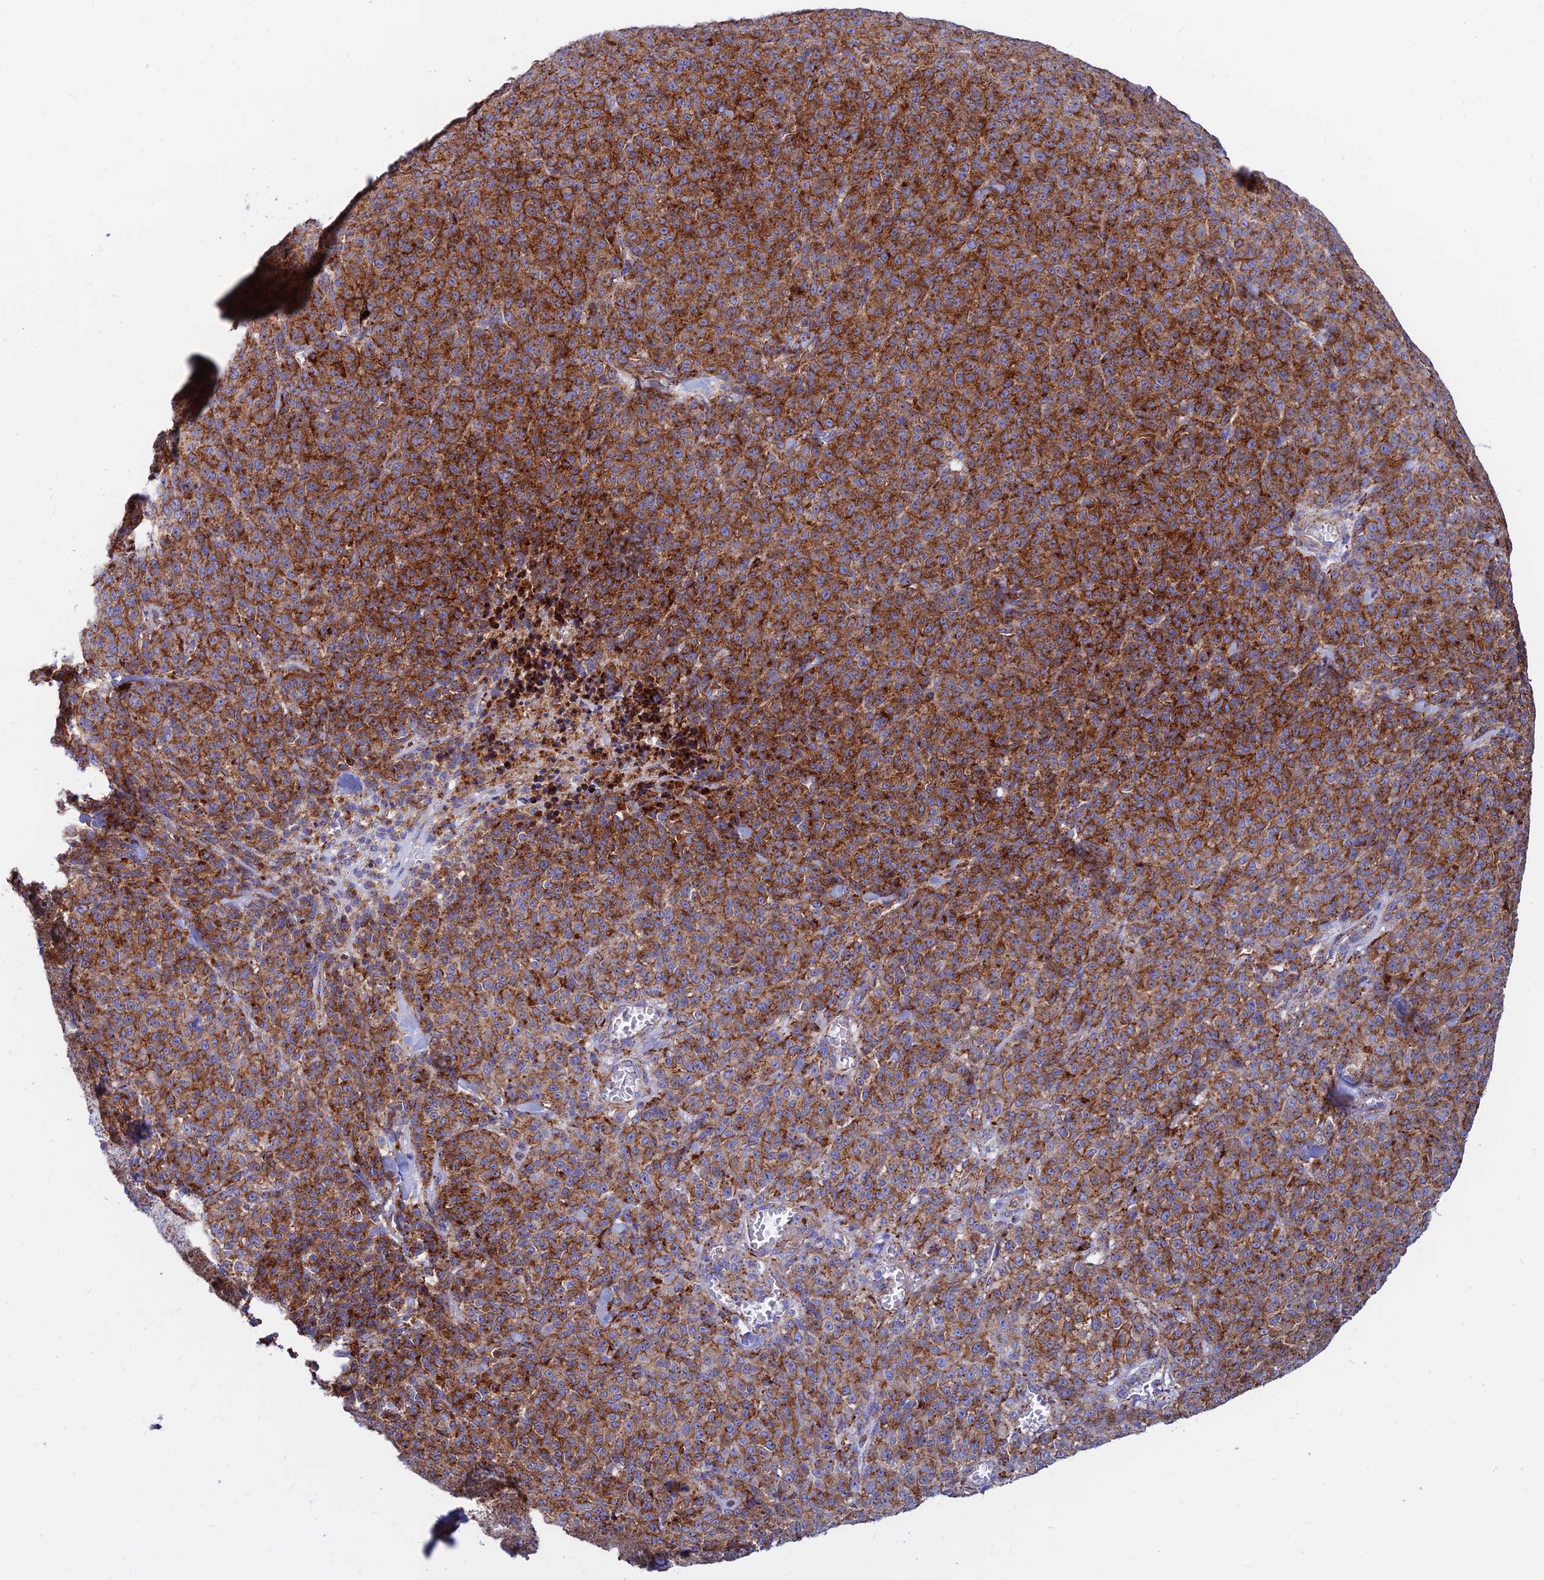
{"staining": {"intensity": "strong", "quantity": ">75%", "location": "cytoplasmic/membranous"}, "tissue": "melanoma", "cell_type": "Tumor cells", "image_type": "cancer", "snomed": [{"axis": "morphology", "description": "Normal tissue, NOS"}, {"axis": "morphology", "description": "Malignant melanoma, NOS"}, {"axis": "topography", "description": "Skin"}], "caption": "This photomicrograph exhibits IHC staining of melanoma, with high strong cytoplasmic/membranous positivity in approximately >75% of tumor cells.", "gene": "SPNS1", "patient": {"sex": "female", "age": 34}}